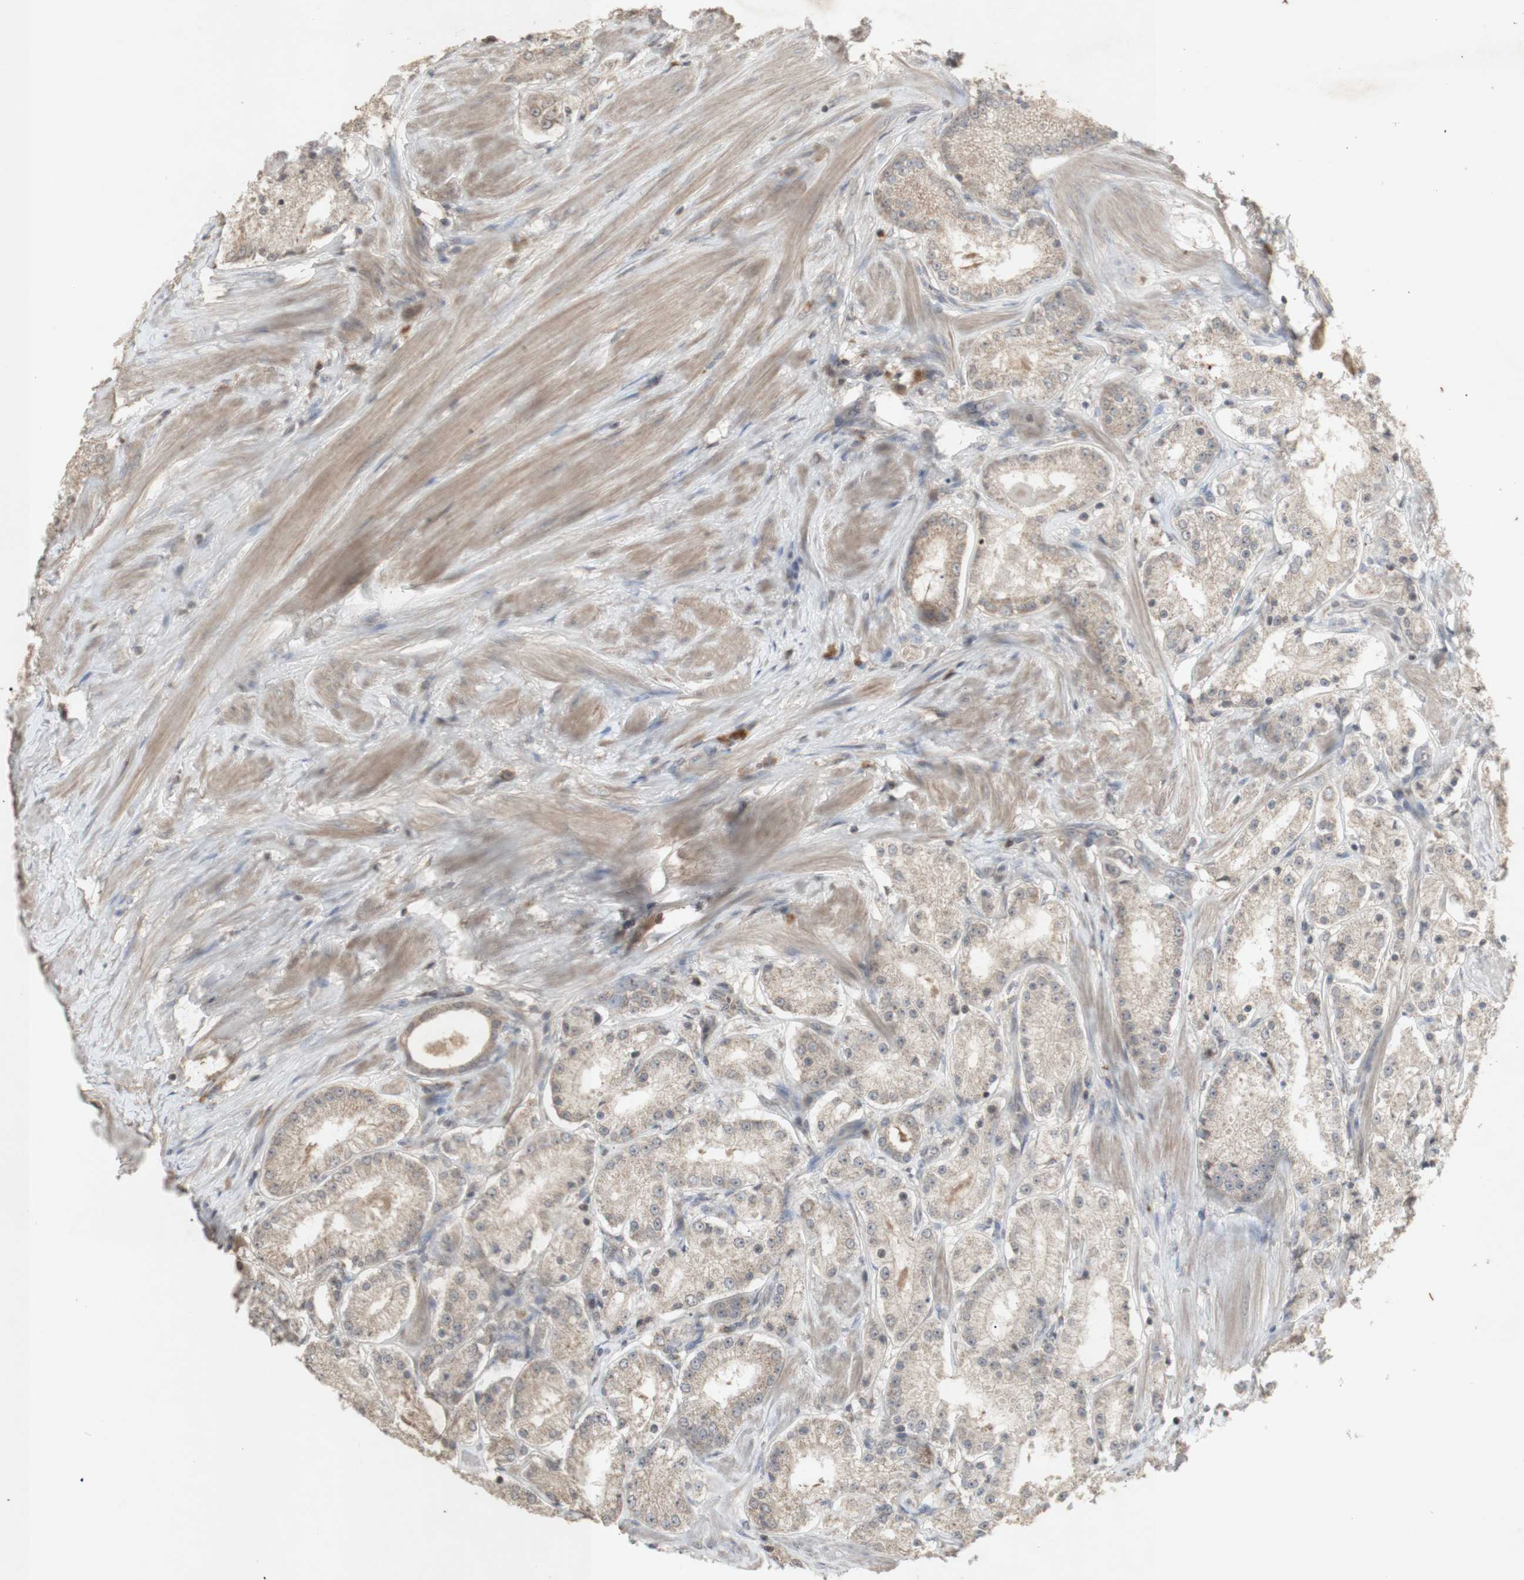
{"staining": {"intensity": "moderate", "quantity": ">75%", "location": "cytoplasmic/membranous"}, "tissue": "prostate cancer", "cell_type": "Tumor cells", "image_type": "cancer", "snomed": [{"axis": "morphology", "description": "Adenocarcinoma, Low grade"}, {"axis": "topography", "description": "Prostate"}], "caption": "Immunohistochemical staining of human adenocarcinoma (low-grade) (prostate) displays medium levels of moderate cytoplasmic/membranous protein expression in approximately >75% of tumor cells. Nuclei are stained in blue.", "gene": "INS", "patient": {"sex": "male", "age": 63}}